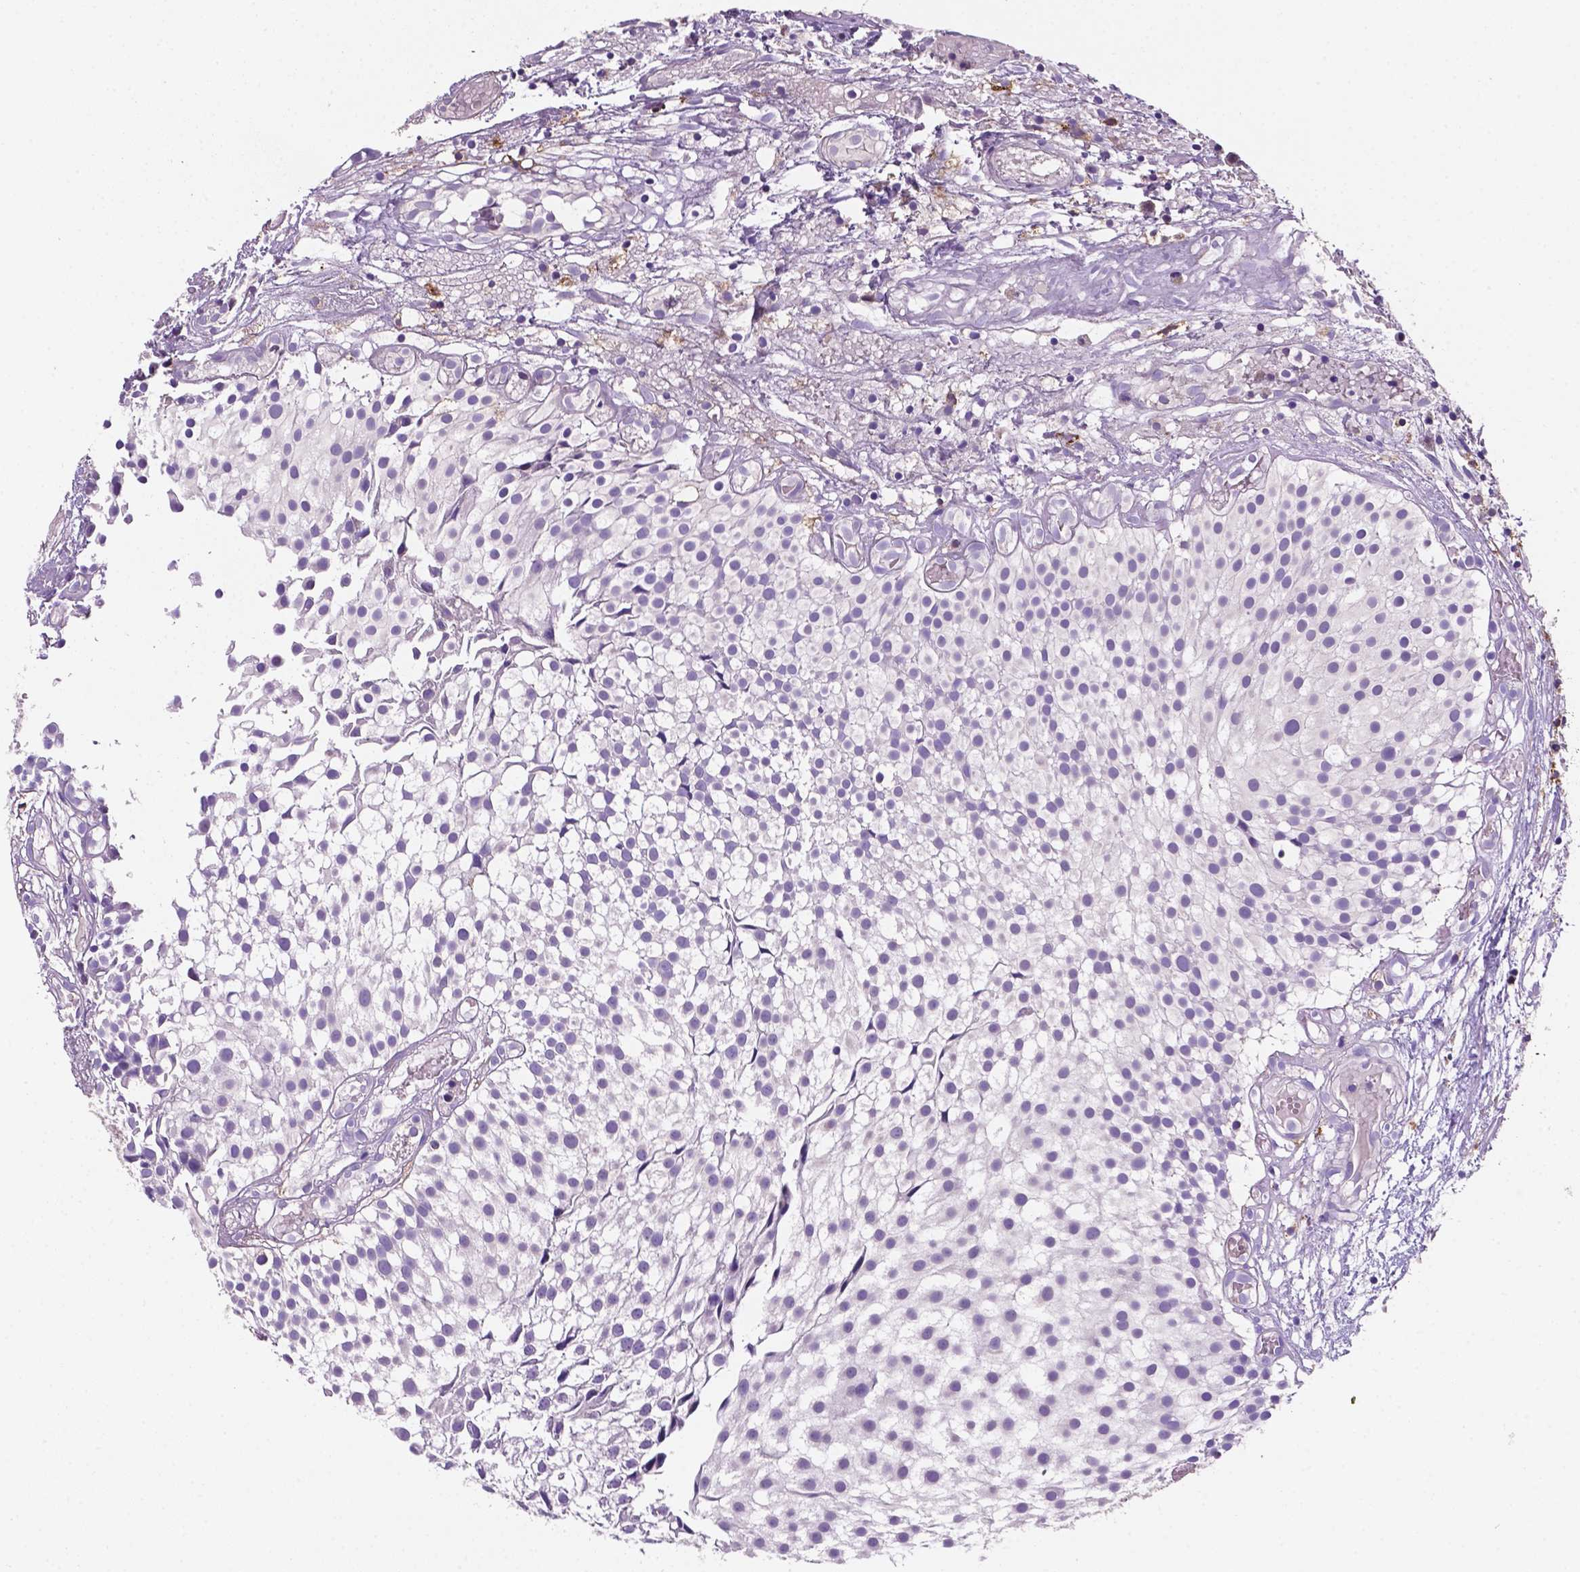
{"staining": {"intensity": "negative", "quantity": "none", "location": "none"}, "tissue": "urothelial cancer", "cell_type": "Tumor cells", "image_type": "cancer", "snomed": [{"axis": "morphology", "description": "Urothelial carcinoma, Low grade"}, {"axis": "topography", "description": "Urinary bladder"}], "caption": "DAB immunohistochemical staining of urothelial carcinoma (low-grade) exhibits no significant staining in tumor cells.", "gene": "MKRN2OS", "patient": {"sex": "male", "age": 79}}